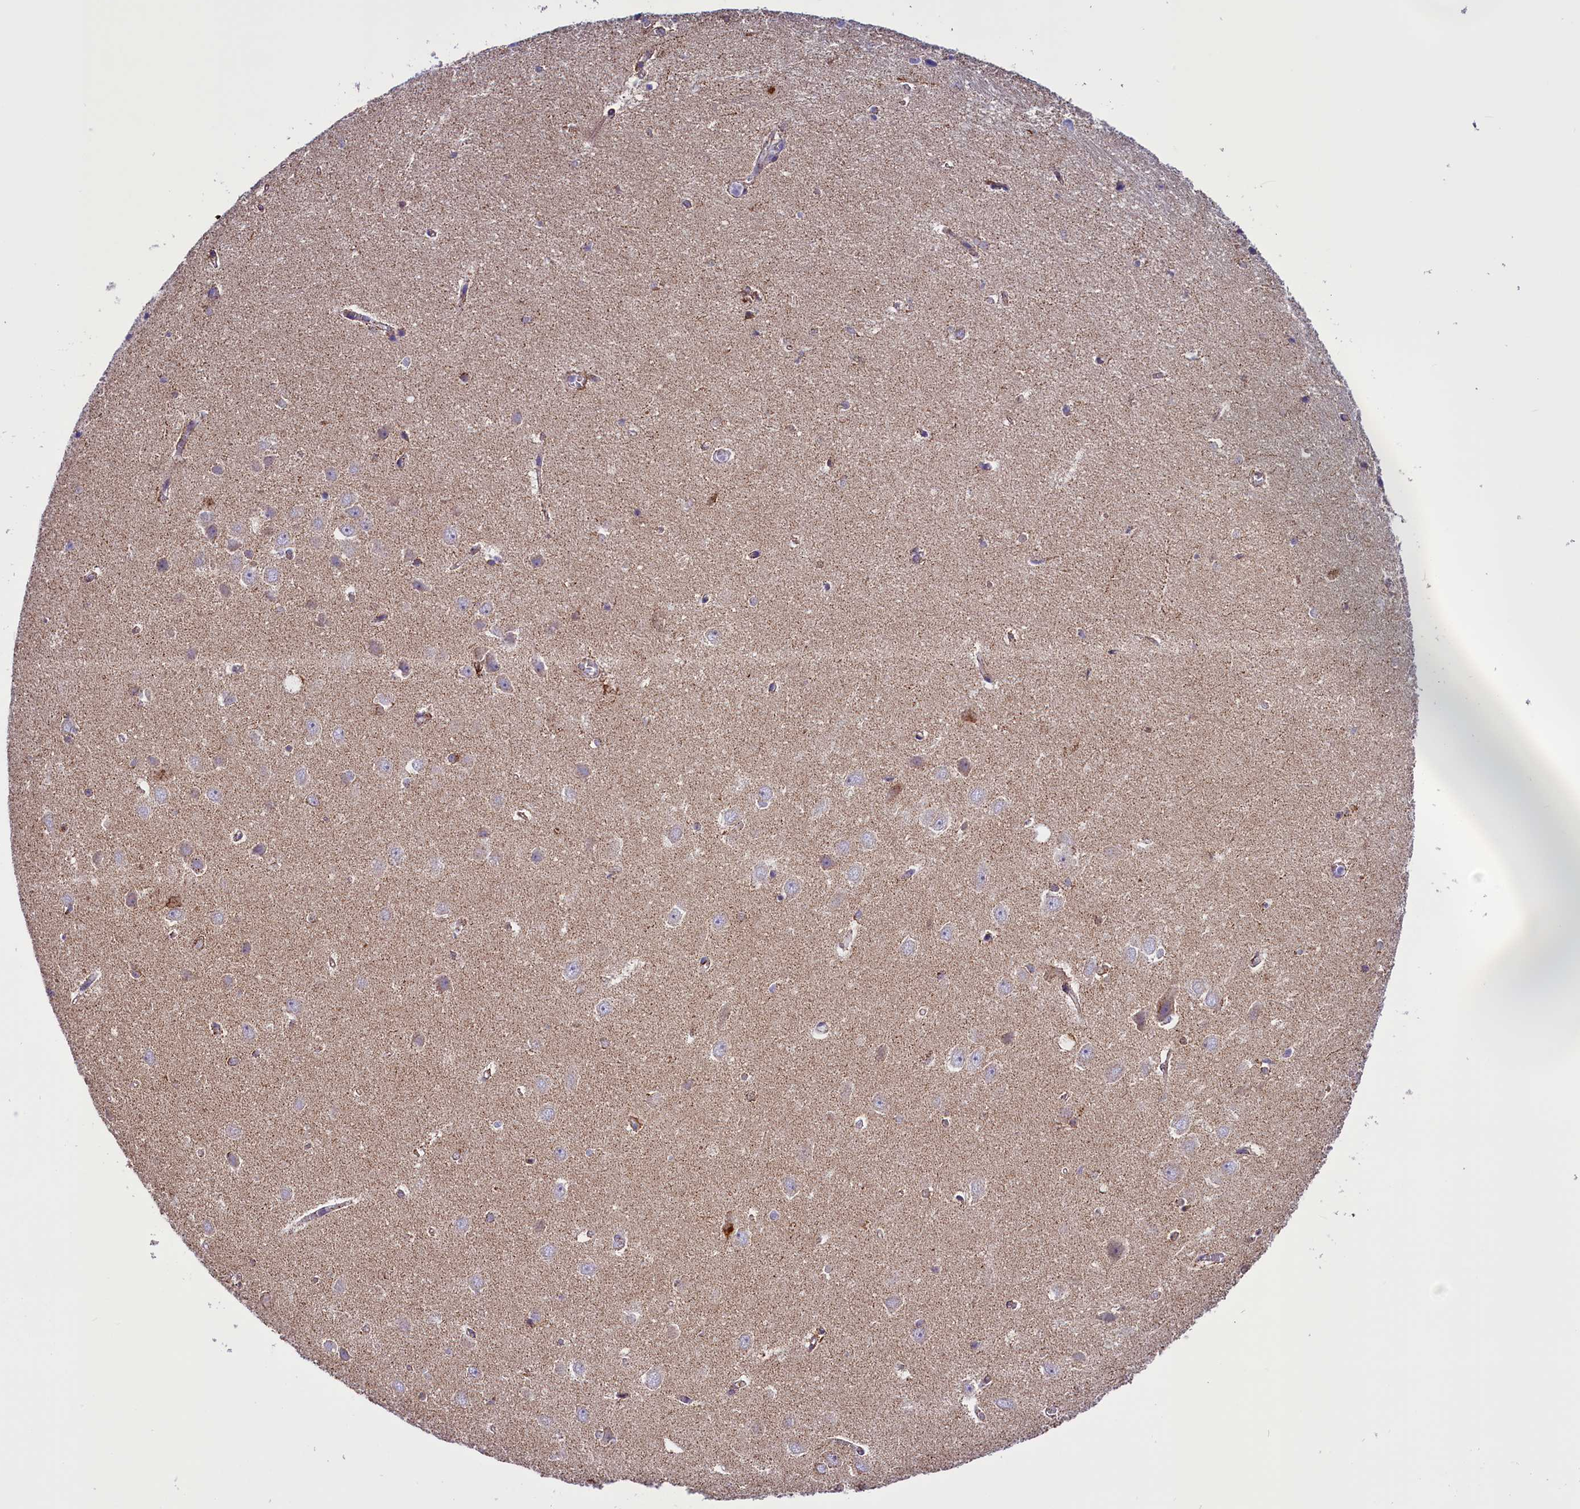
{"staining": {"intensity": "negative", "quantity": "none", "location": "none"}, "tissue": "hippocampus", "cell_type": "Glial cells", "image_type": "normal", "snomed": [{"axis": "morphology", "description": "Normal tissue, NOS"}, {"axis": "topography", "description": "Hippocampus"}], "caption": "A high-resolution micrograph shows IHC staining of unremarkable hippocampus, which shows no significant expression in glial cells. Brightfield microscopy of immunohistochemistry (IHC) stained with DAB (3,3'-diaminobenzidine) (brown) and hematoxylin (blue), captured at high magnification.", "gene": "ICA1L", "patient": {"sex": "female", "age": 64}}